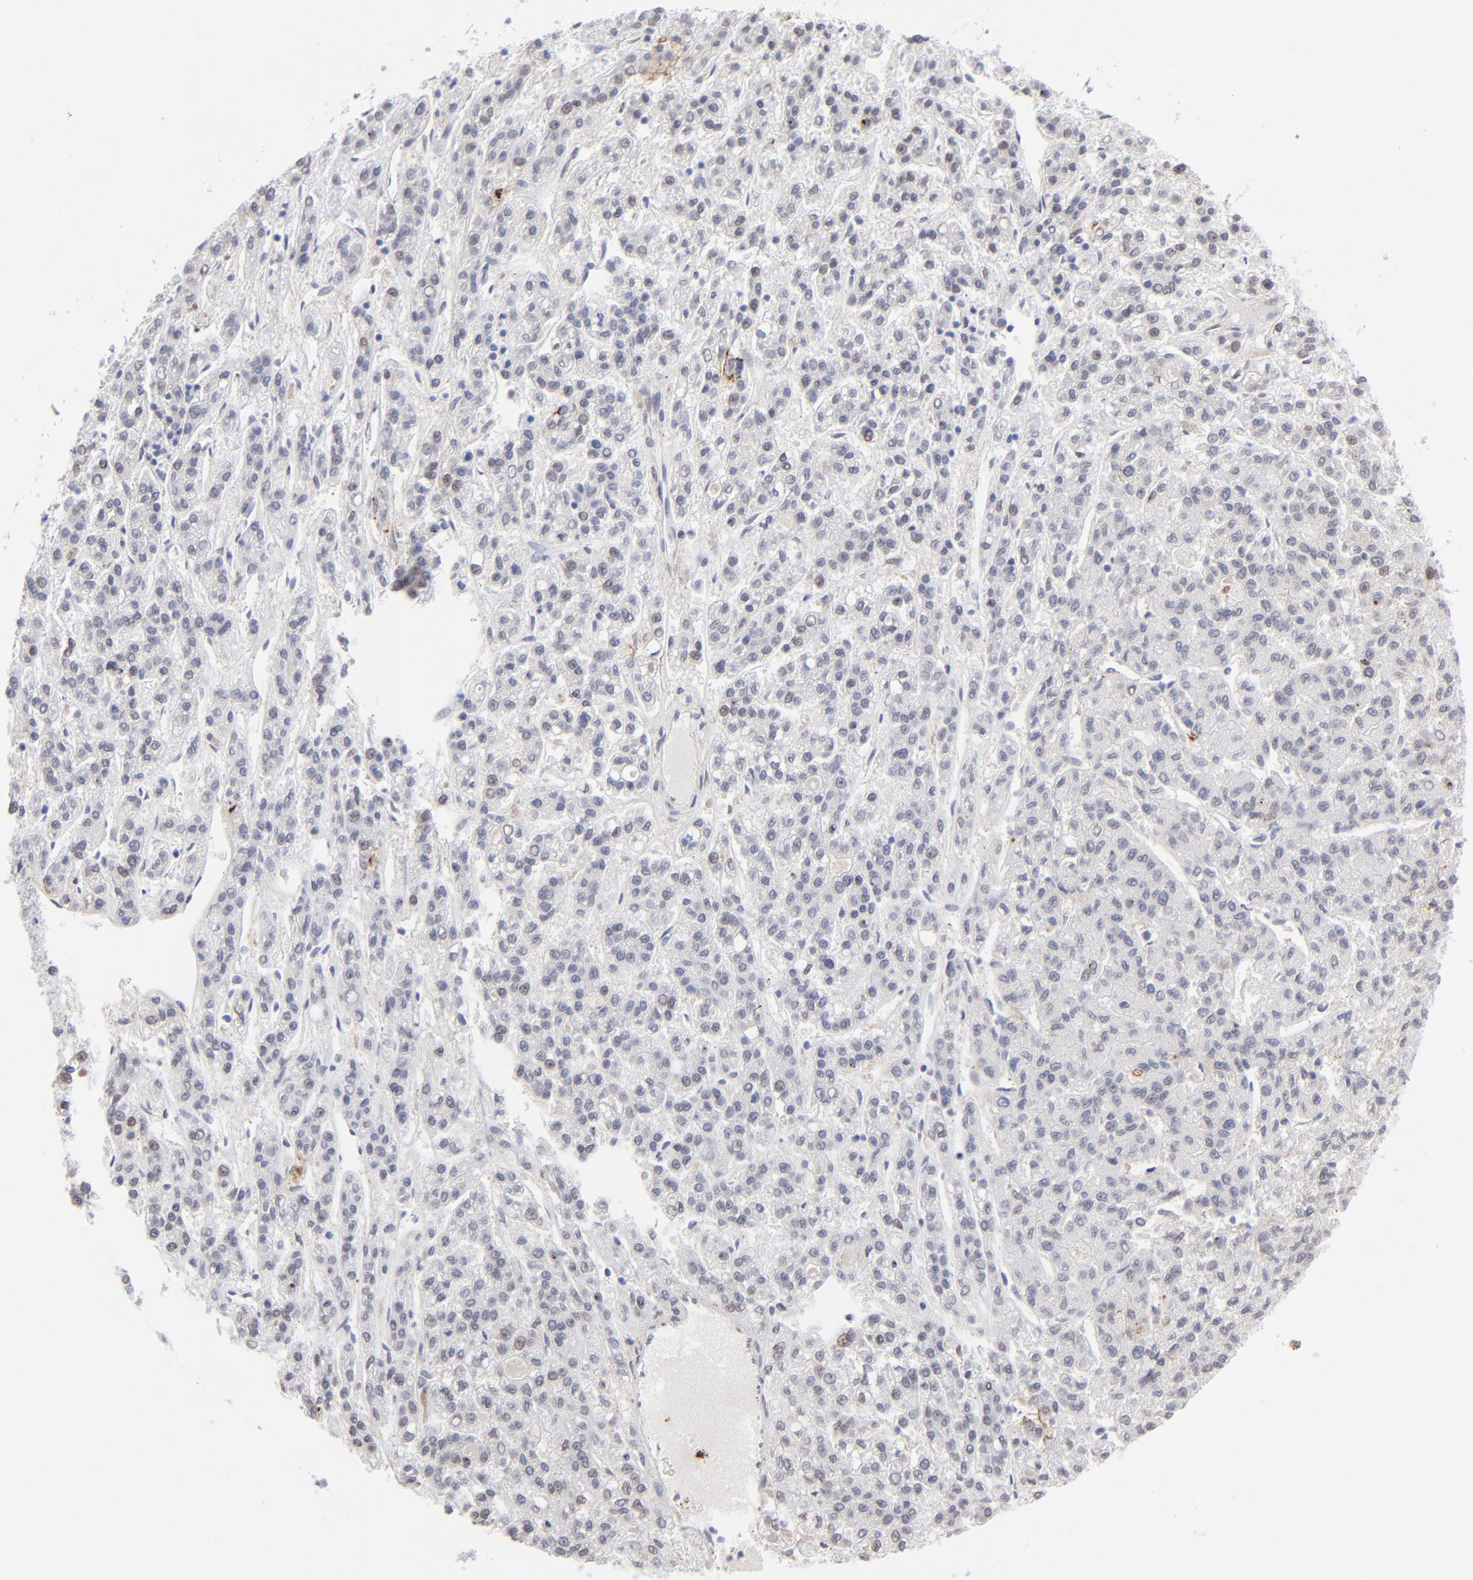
{"staining": {"intensity": "weak", "quantity": "<25%", "location": "nuclear"}, "tissue": "liver cancer", "cell_type": "Tumor cells", "image_type": "cancer", "snomed": [{"axis": "morphology", "description": "Carcinoma, Hepatocellular, NOS"}, {"axis": "topography", "description": "Liver"}], "caption": "Immunohistochemical staining of liver cancer exhibits no significant staining in tumor cells.", "gene": "PDGFRB", "patient": {"sex": "male", "age": 70}}